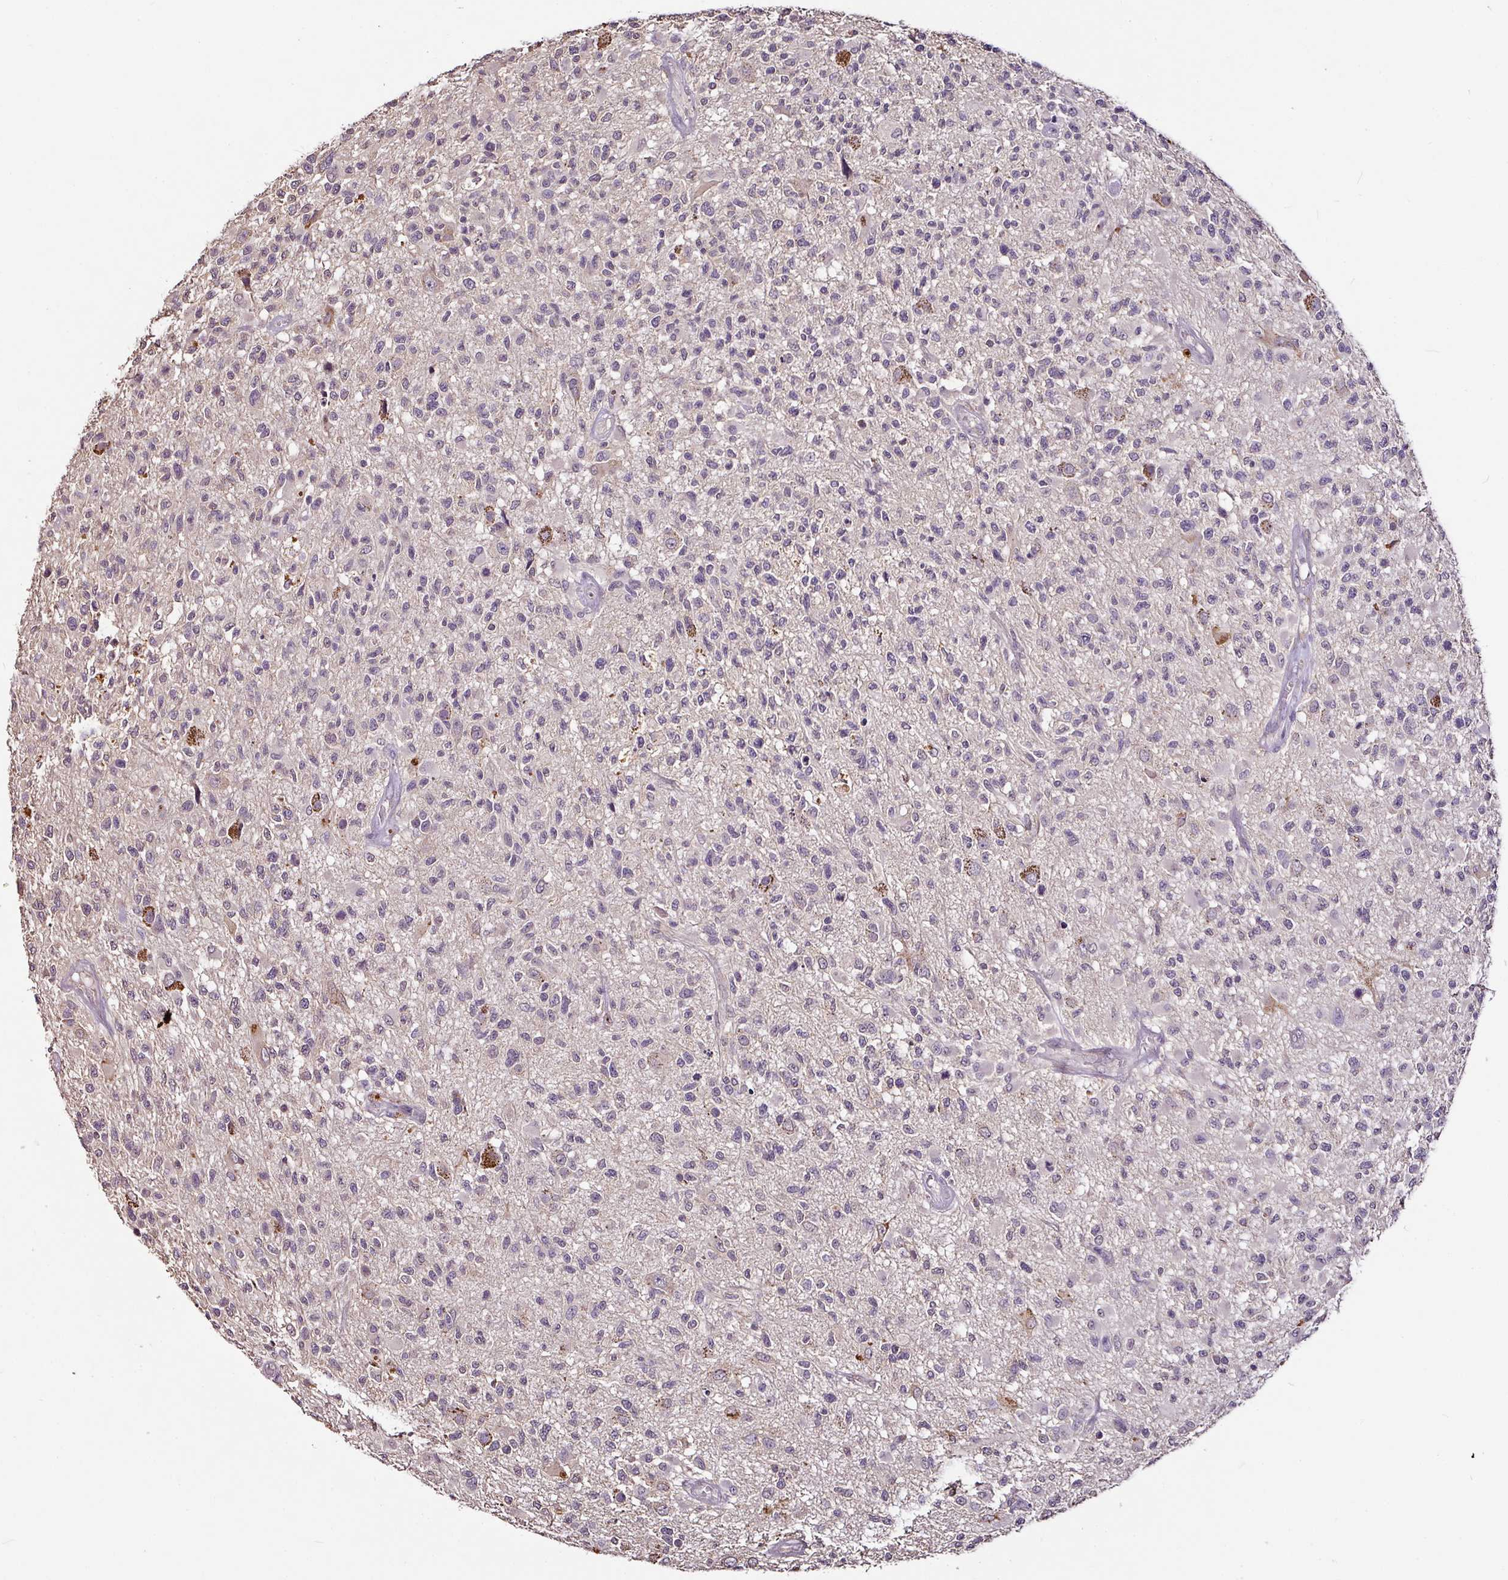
{"staining": {"intensity": "negative", "quantity": "none", "location": "none"}, "tissue": "glioma", "cell_type": "Tumor cells", "image_type": "cancer", "snomed": [{"axis": "morphology", "description": "Glioma, malignant, High grade"}, {"axis": "morphology", "description": "Glioblastoma, NOS"}, {"axis": "topography", "description": "Brain"}], "caption": "Tumor cells are negative for protein expression in human high-grade glioma (malignant).", "gene": "RPL38", "patient": {"sex": "male", "age": 60}}